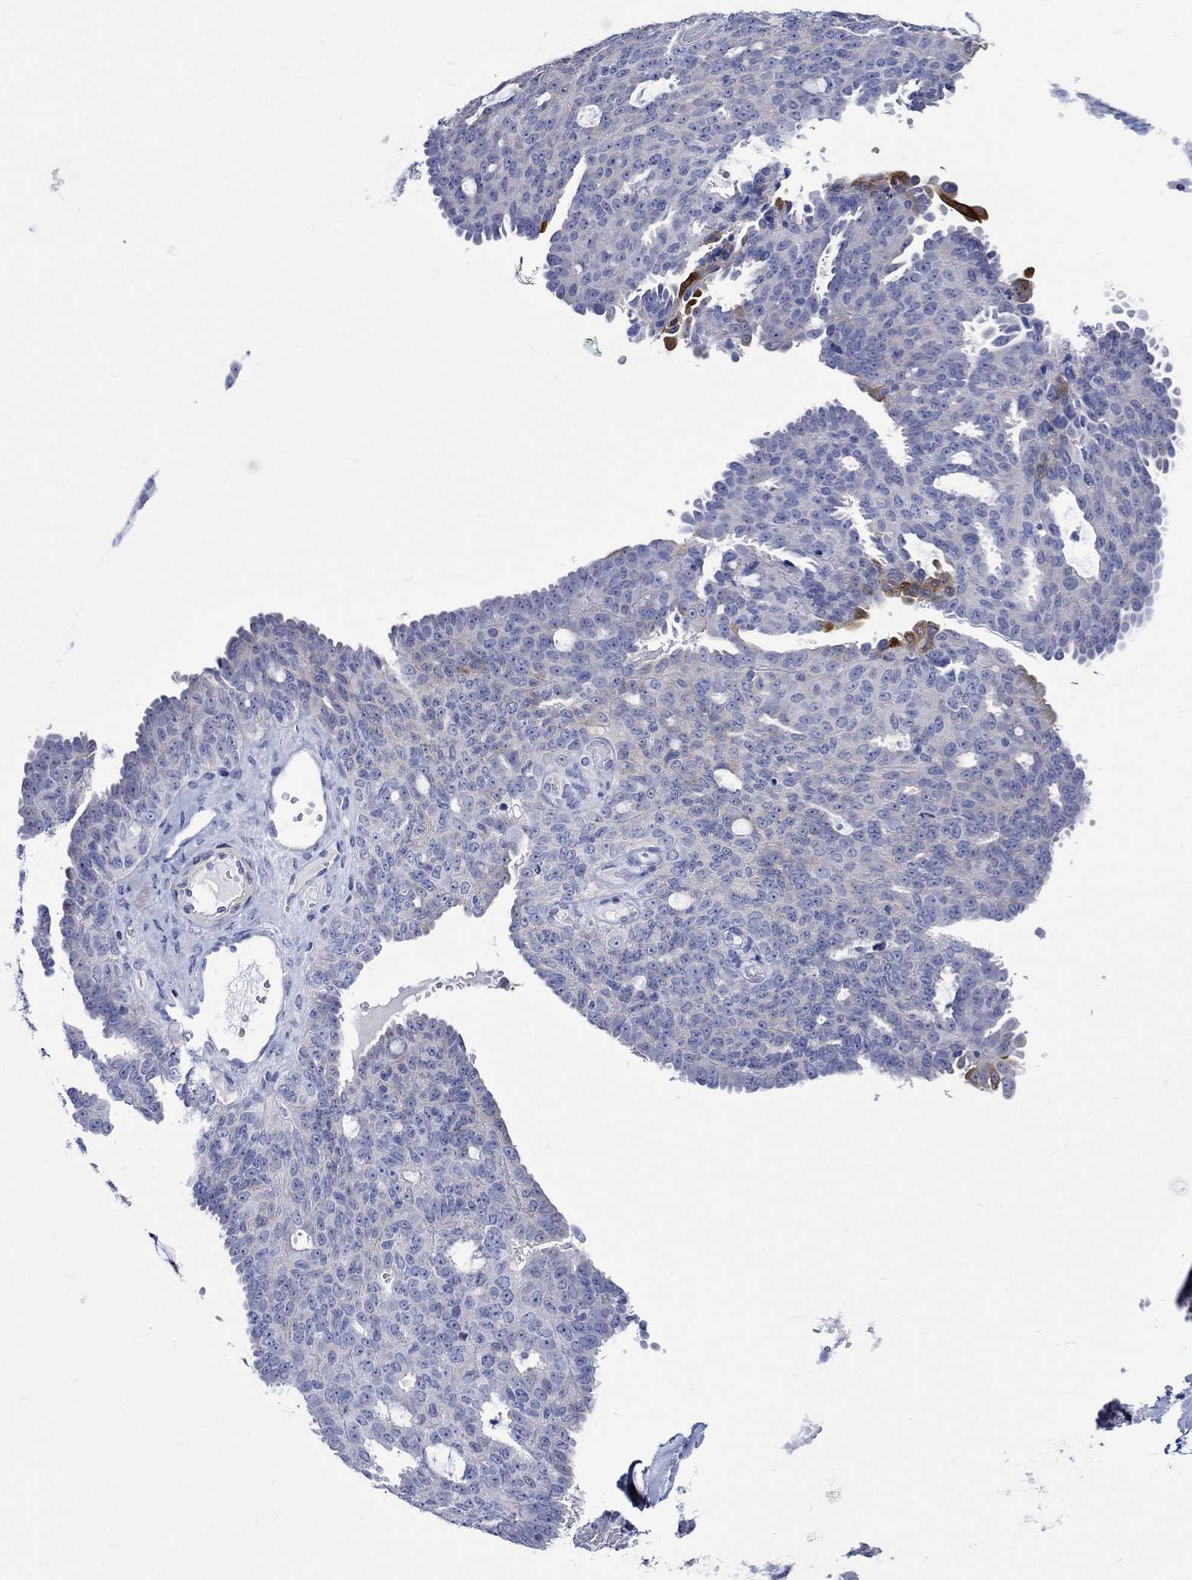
{"staining": {"intensity": "negative", "quantity": "none", "location": "none"}, "tissue": "ovarian cancer", "cell_type": "Tumor cells", "image_type": "cancer", "snomed": [{"axis": "morphology", "description": "Cystadenocarcinoma, serous, NOS"}, {"axis": "topography", "description": "Ovary"}], "caption": "Immunohistochemistry (IHC) image of ovarian cancer stained for a protein (brown), which reveals no positivity in tumor cells. The staining is performed using DAB (3,3'-diaminobenzidine) brown chromogen with nuclei counter-stained in using hematoxylin.", "gene": "CRYAB", "patient": {"sex": "female", "age": 71}}